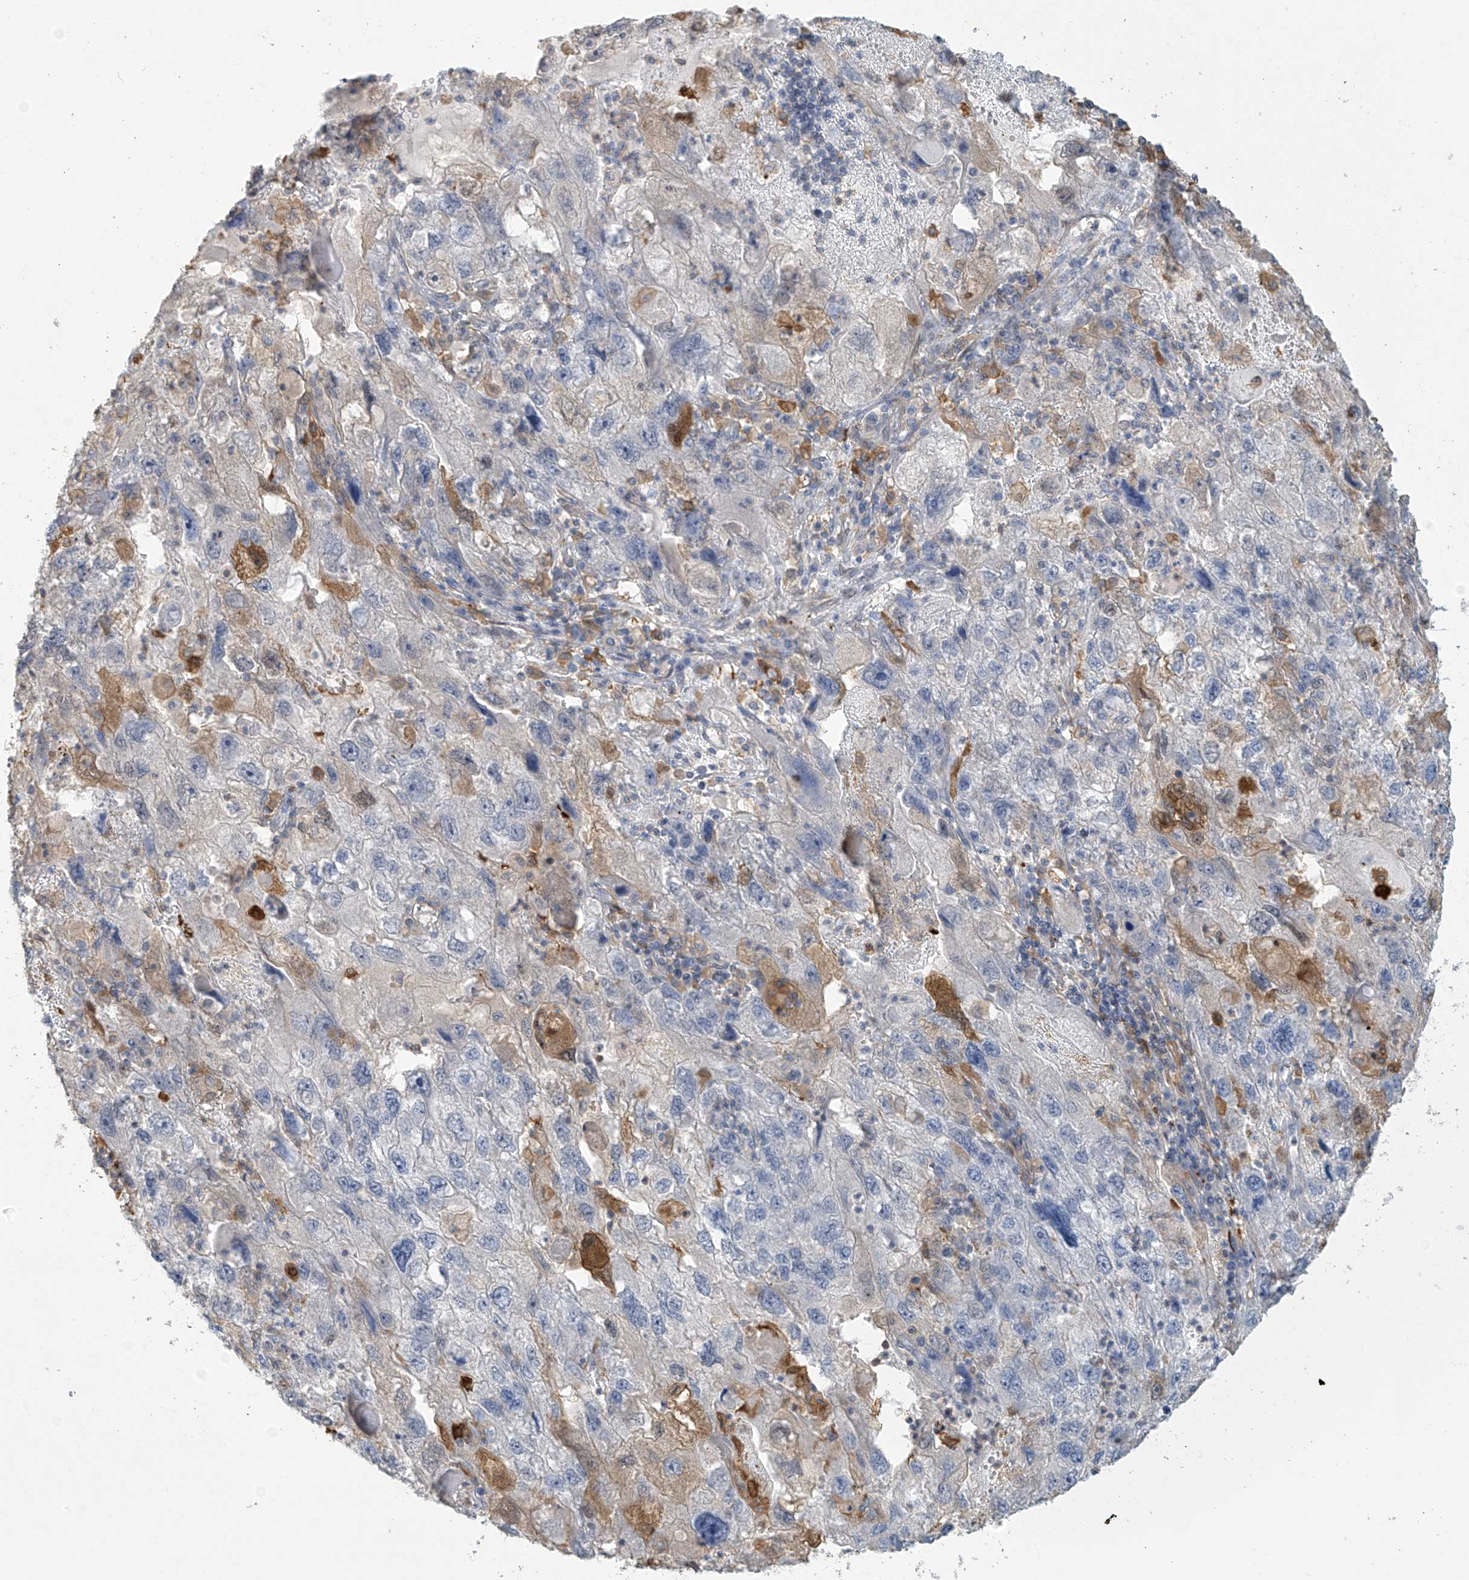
{"staining": {"intensity": "moderate", "quantity": "<25%", "location": "cytoplasmic/membranous"}, "tissue": "endometrial cancer", "cell_type": "Tumor cells", "image_type": "cancer", "snomed": [{"axis": "morphology", "description": "Adenocarcinoma, NOS"}, {"axis": "topography", "description": "Endometrium"}], "caption": "Protein analysis of endometrial cancer (adenocarcinoma) tissue exhibits moderate cytoplasmic/membranous positivity in about <25% of tumor cells.", "gene": "TAGAP", "patient": {"sex": "female", "age": 49}}